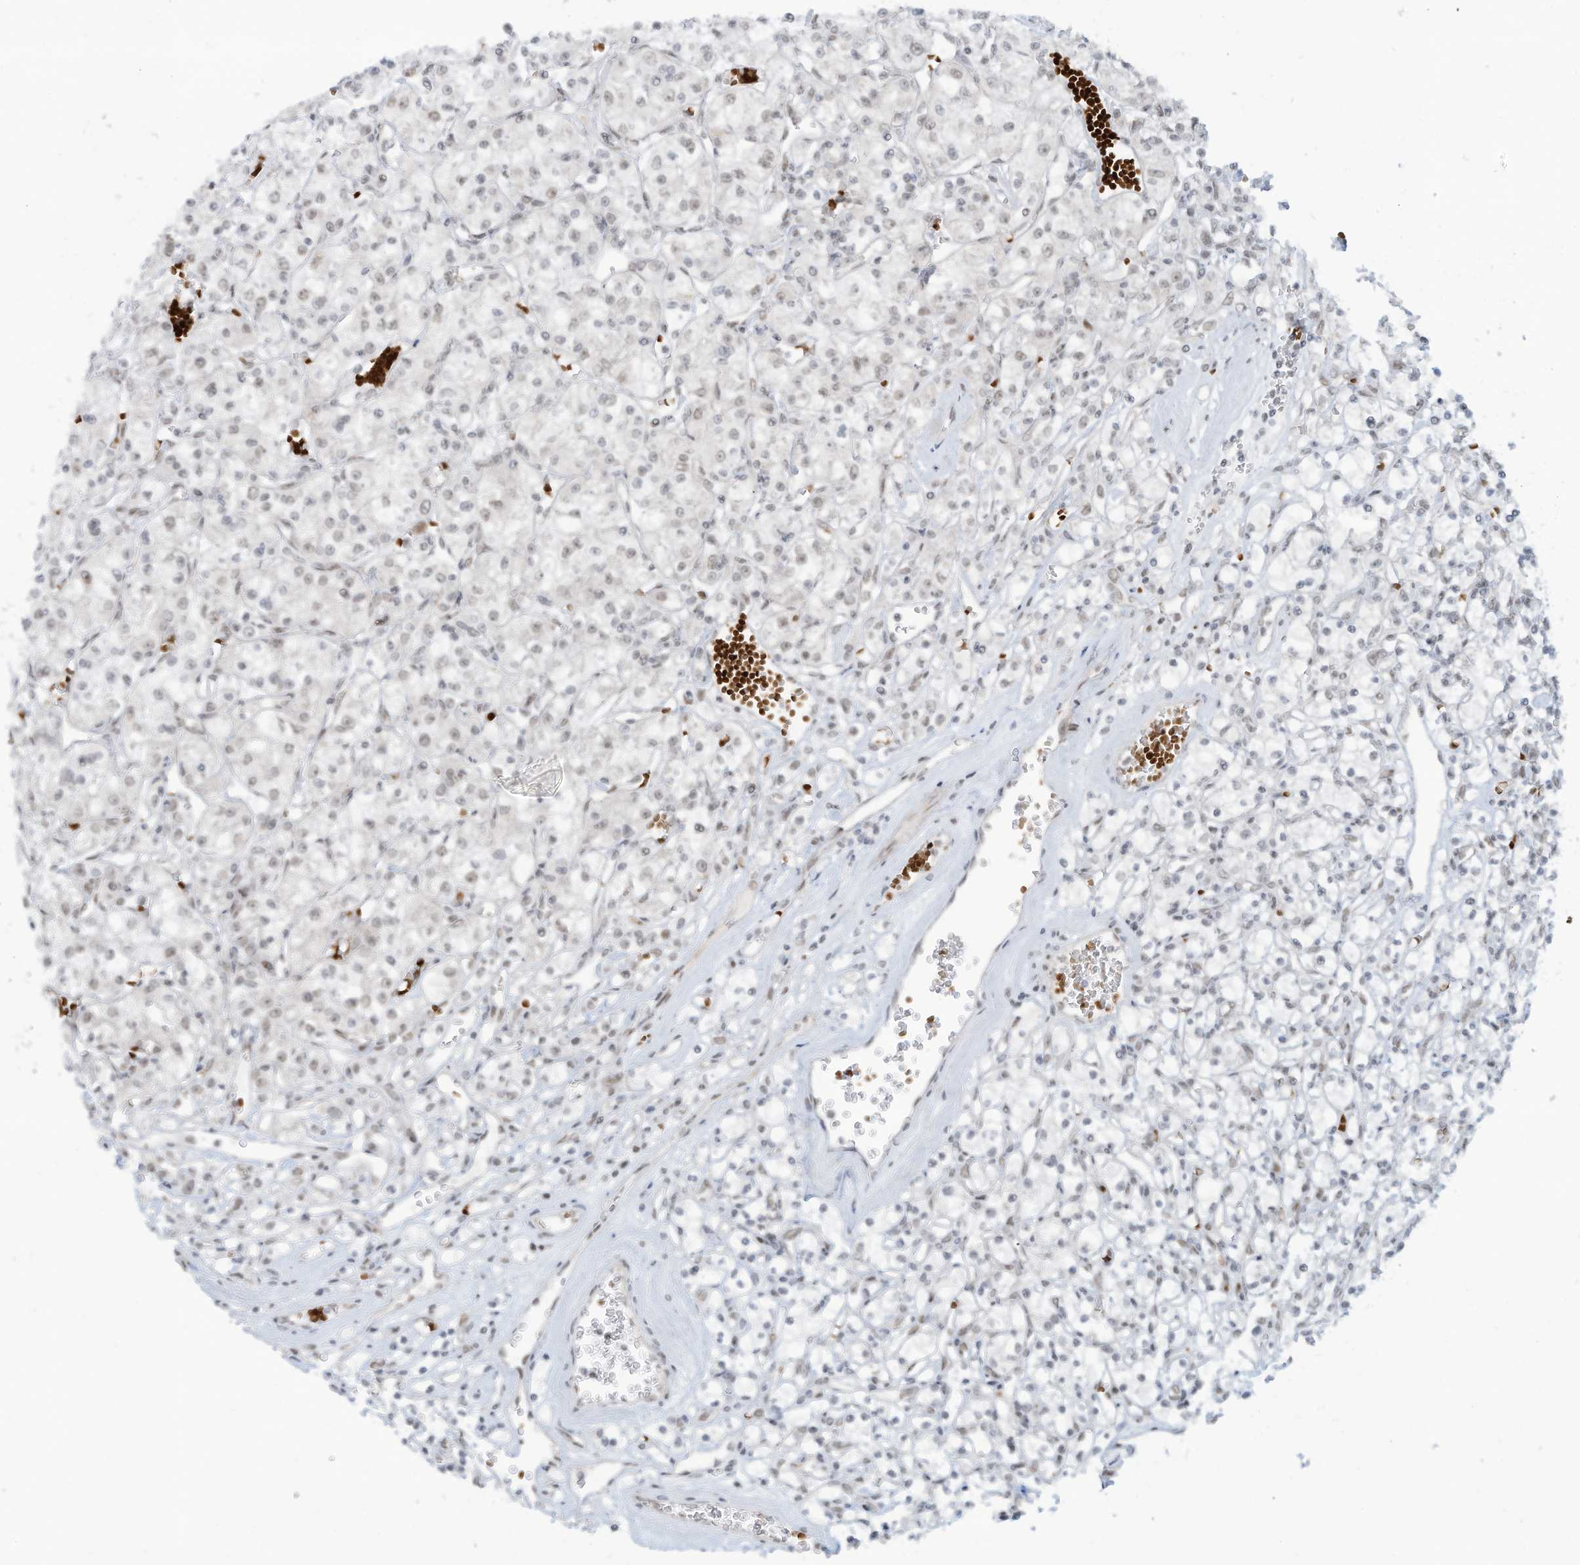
{"staining": {"intensity": "weak", "quantity": "<25%", "location": "nuclear"}, "tissue": "renal cancer", "cell_type": "Tumor cells", "image_type": "cancer", "snomed": [{"axis": "morphology", "description": "Adenocarcinoma, NOS"}, {"axis": "topography", "description": "Kidney"}], "caption": "Tumor cells are negative for brown protein staining in renal adenocarcinoma.", "gene": "ECT2L", "patient": {"sex": "female", "age": 59}}